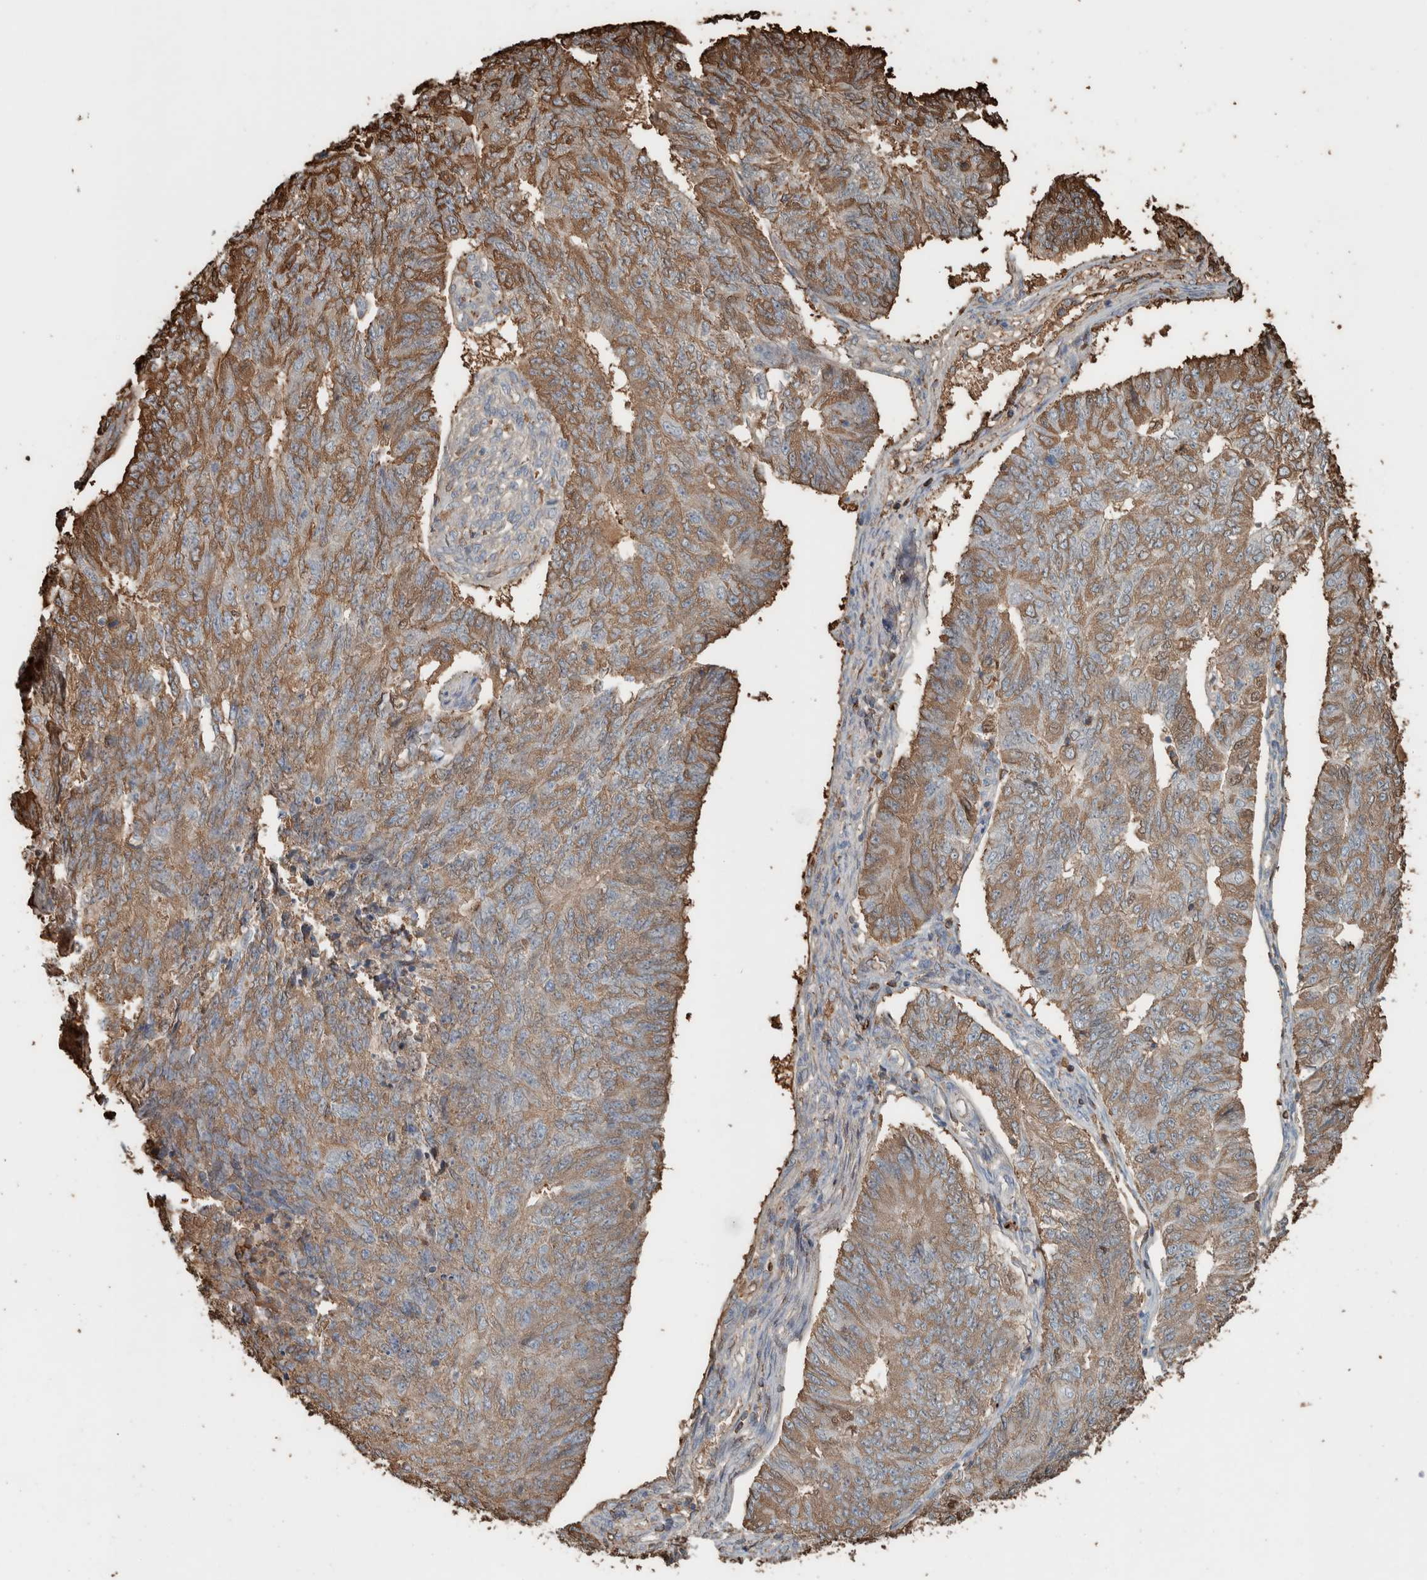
{"staining": {"intensity": "moderate", "quantity": "25%-75%", "location": "cytoplasmic/membranous"}, "tissue": "endometrial cancer", "cell_type": "Tumor cells", "image_type": "cancer", "snomed": [{"axis": "morphology", "description": "Adenocarcinoma, NOS"}, {"axis": "topography", "description": "Endometrium"}], "caption": "Immunohistochemical staining of human endometrial adenocarcinoma demonstrates moderate cytoplasmic/membranous protein positivity in about 25%-75% of tumor cells.", "gene": "USP34", "patient": {"sex": "female", "age": 32}}